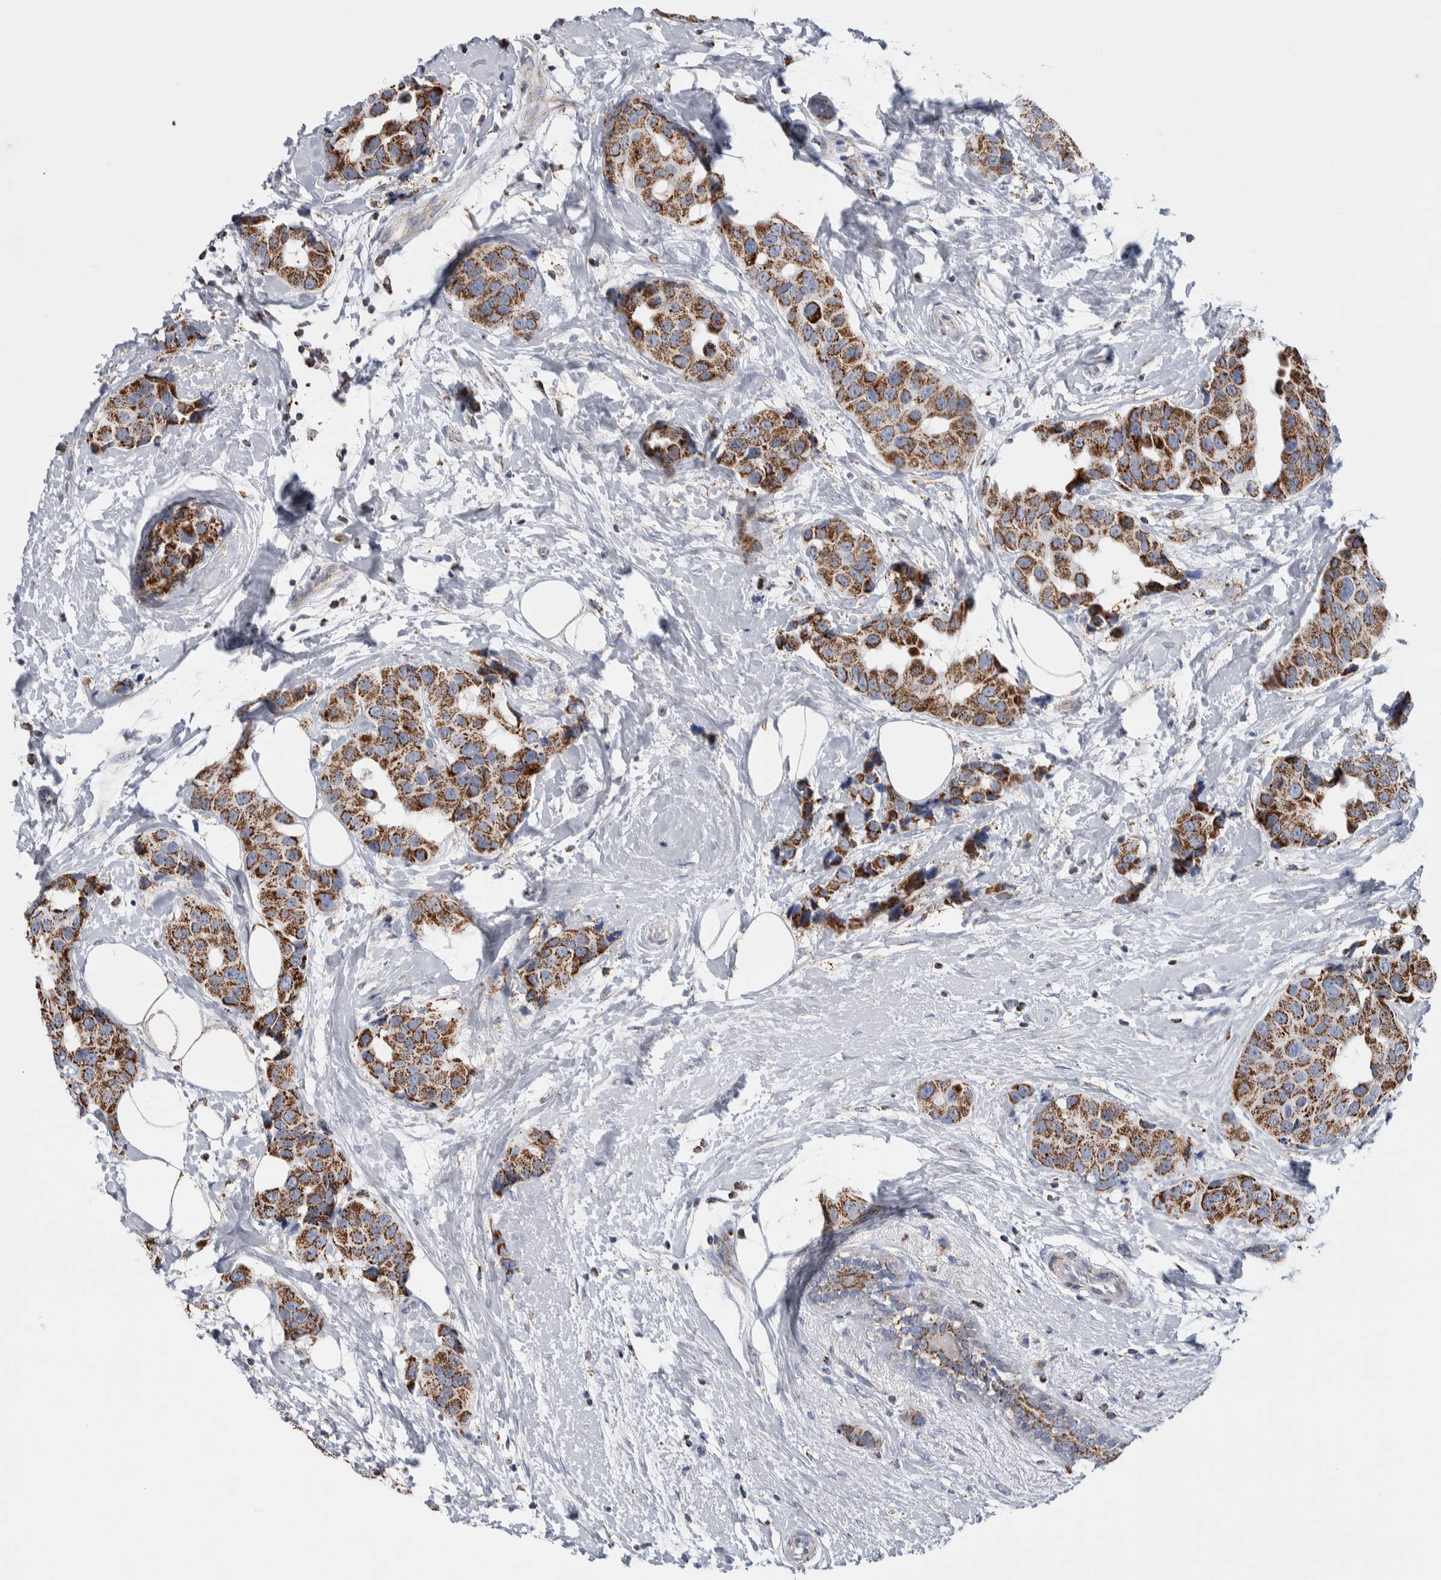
{"staining": {"intensity": "moderate", "quantity": ">75%", "location": "cytoplasmic/membranous"}, "tissue": "breast cancer", "cell_type": "Tumor cells", "image_type": "cancer", "snomed": [{"axis": "morphology", "description": "Normal tissue, NOS"}, {"axis": "morphology", "description": "Duct carcinoma"}, {"axis": "topography", "description": "Breast"}], "caption": "Protein expression by IHC displays moderate cytoplasmic/membranous positivity in about >75% of tumor cells in breast cancer (invasive ductal carcinoma).", "gene": "ETFA", "patient": {"sex": "female", "age": 39}}